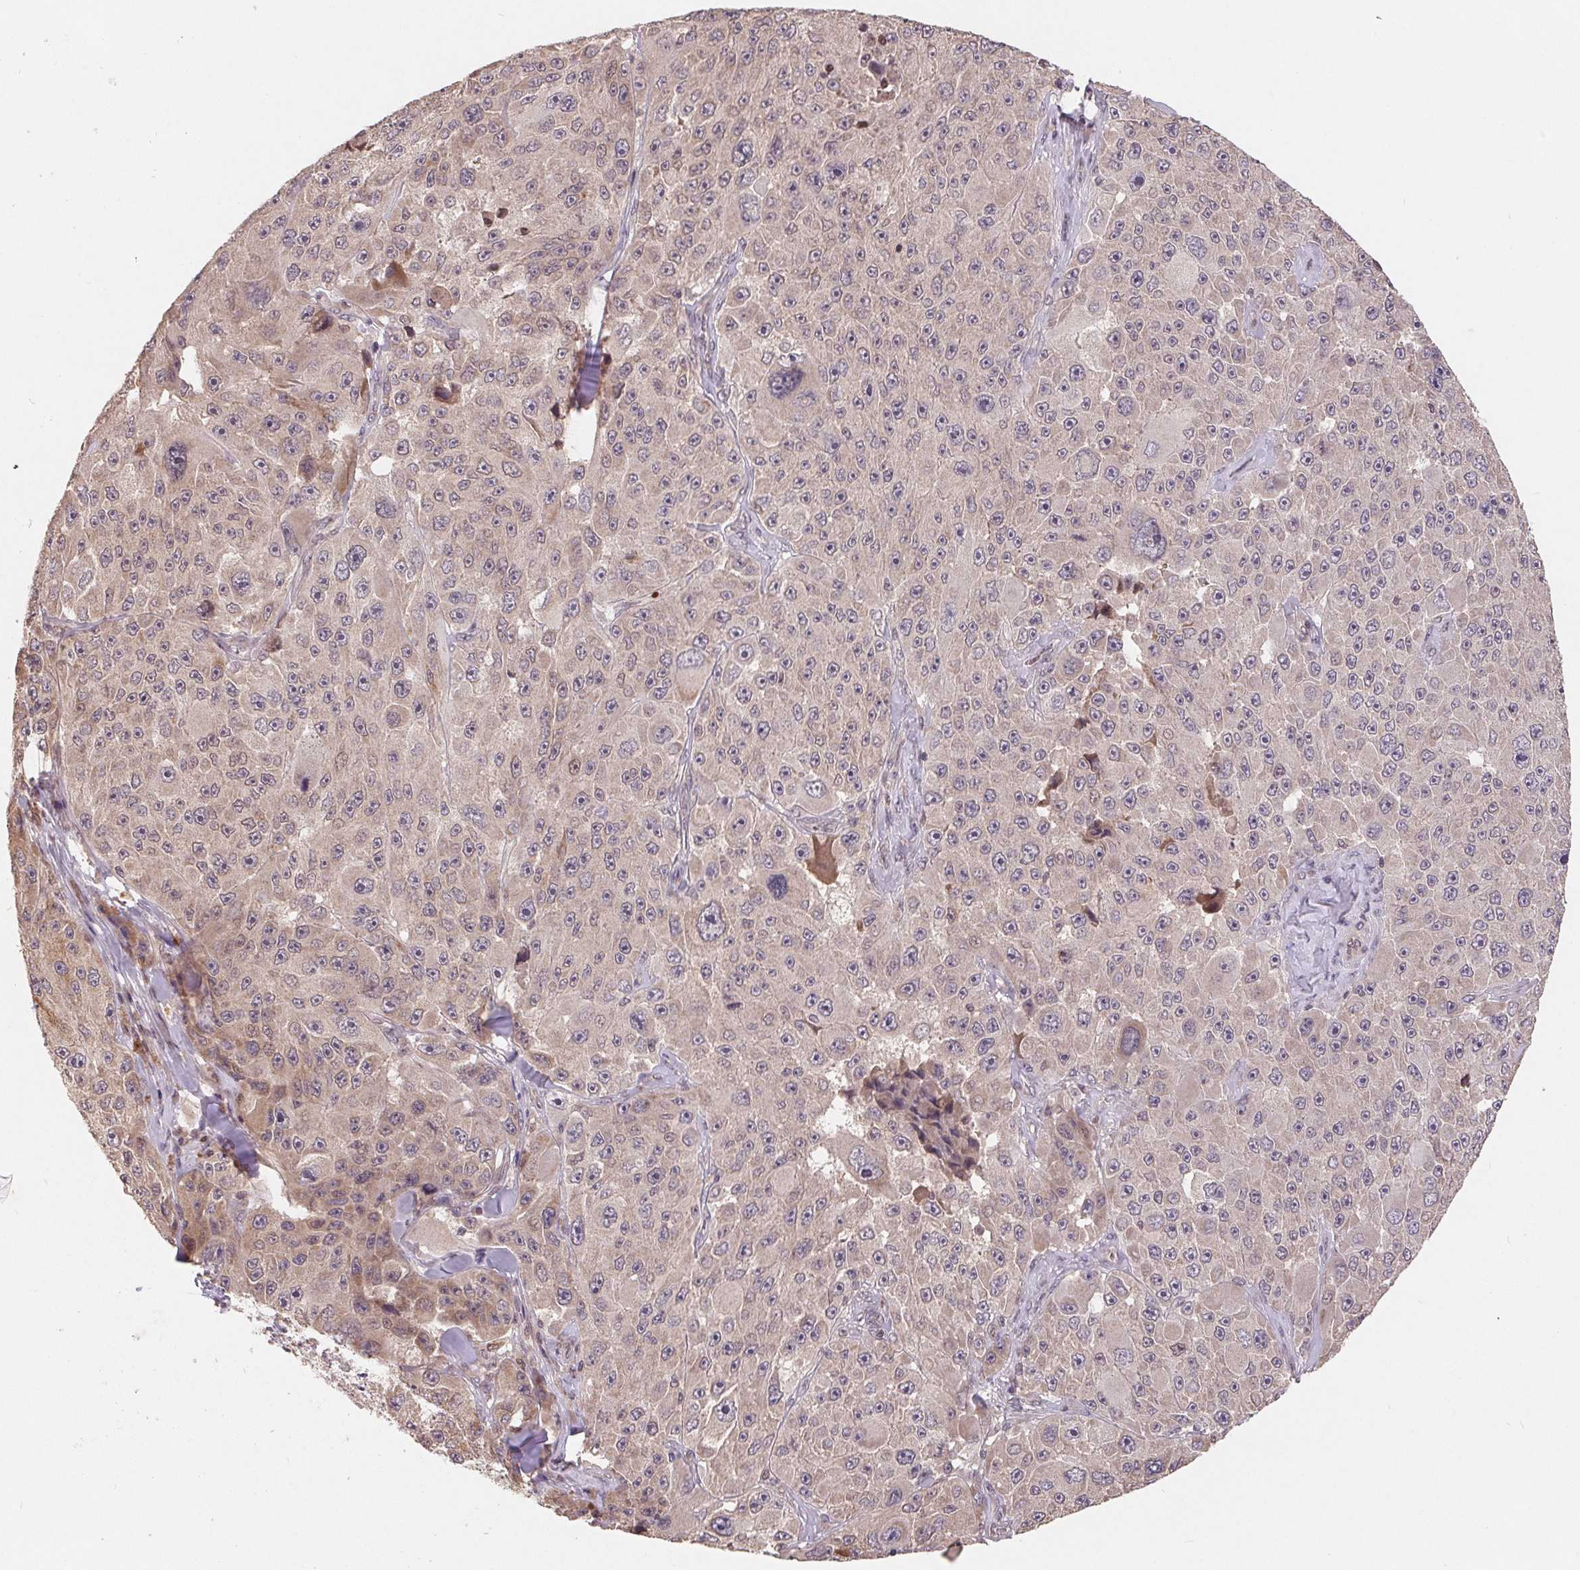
{"staining": {"intensity": "moderate", "quantity": "<25%", "location": "cytoplasmic/membranous,nuclear"}, "tissue": "melanoma", "cell_type": "Tumor cells", "image_type": "cancer", "snomed": [{"axis": "morphology", "description": "Malignant melanoma, Metastatic site"}, {"axis": "topography", "description": "Lymph node"}], "caption": "This histopathology image demonstrates IHC staining of human melanoma, with low moderate cytoplasmic/membranous and nuclear positivity in about <25% of tumor cells.", "gene": "HMGN3", "patient": {"sex": "male", "age": 62}}